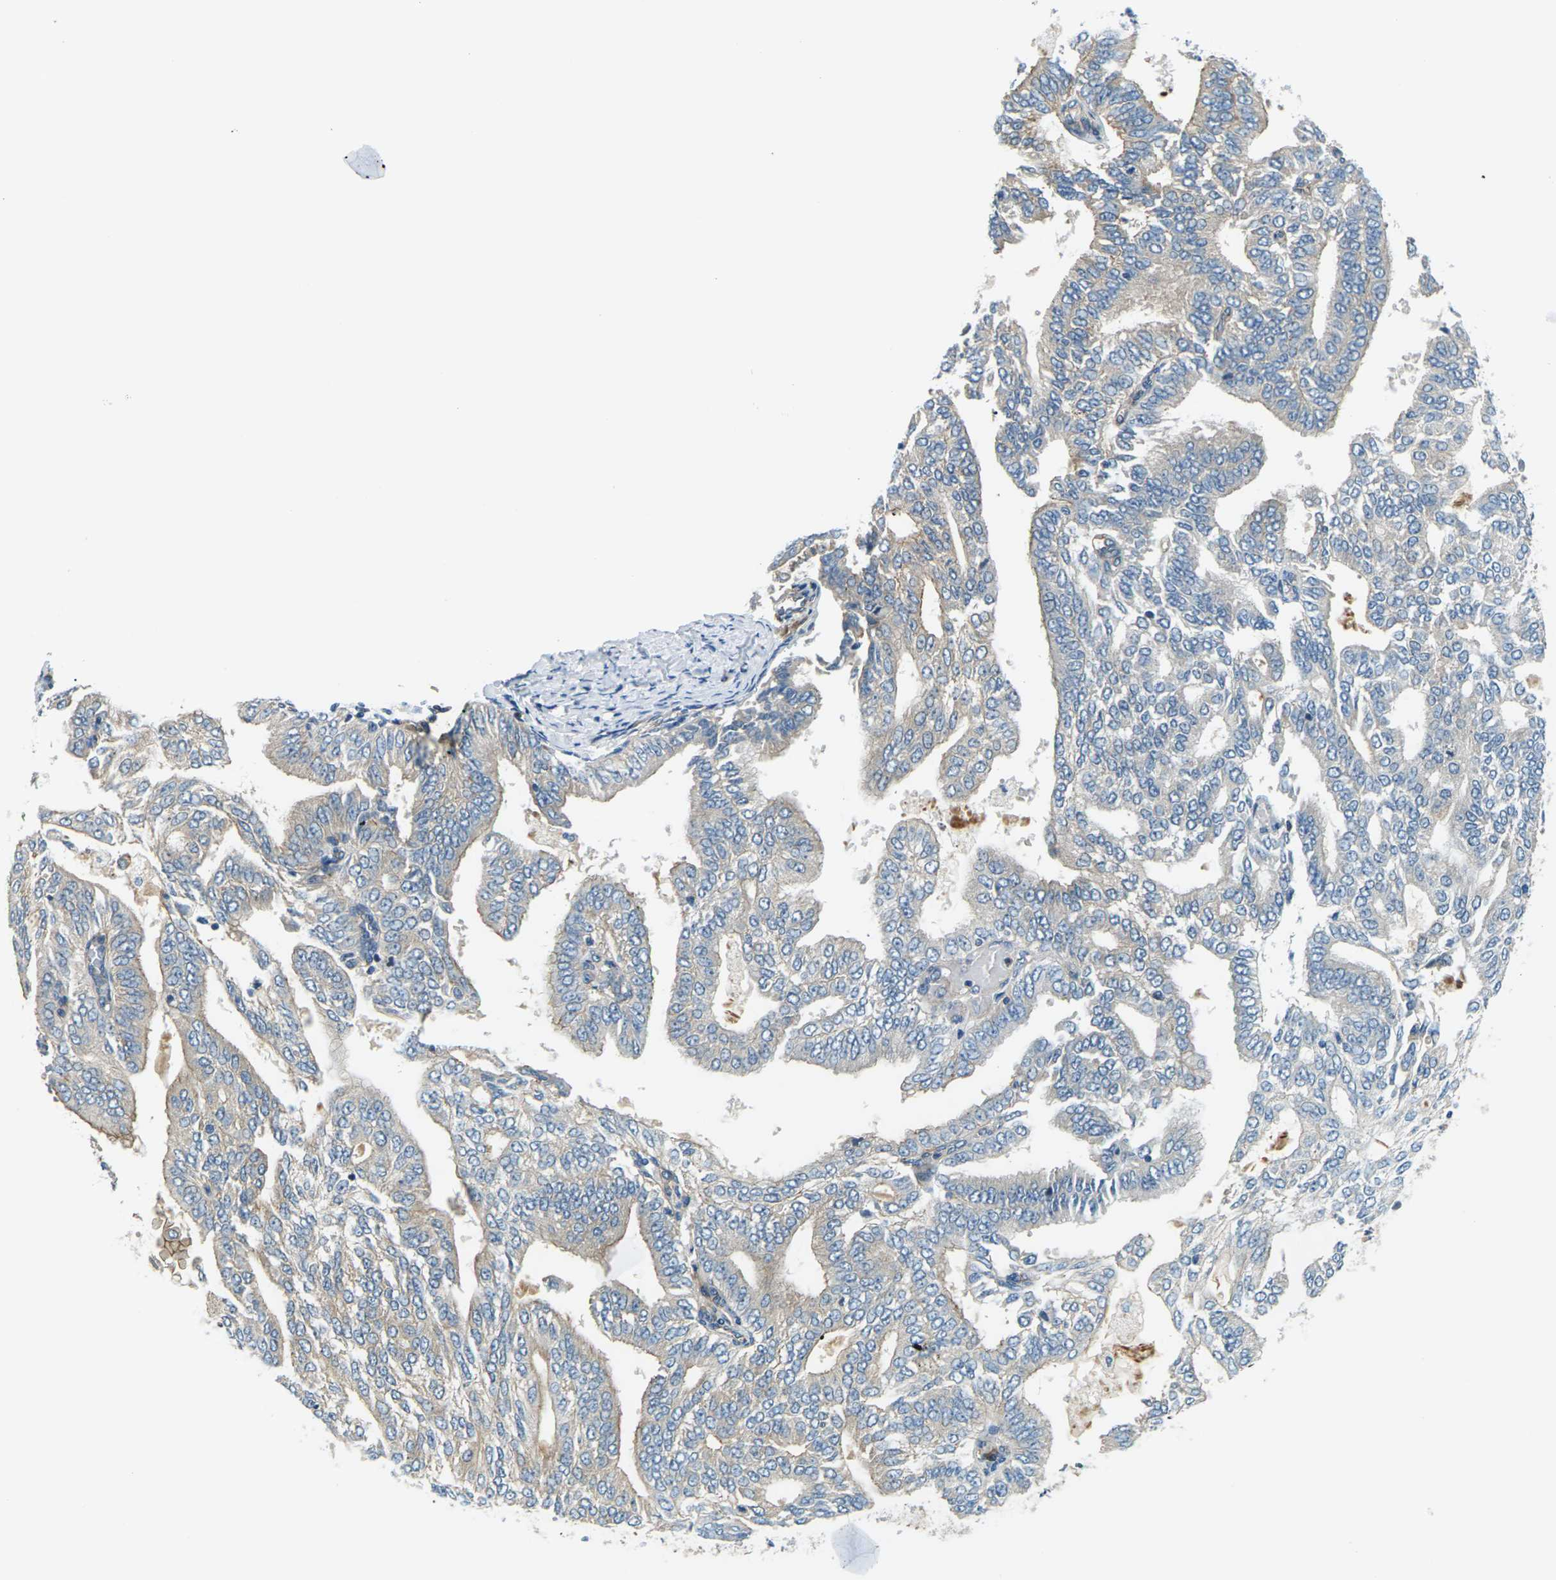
{"staining": {"intensity": "weak", "quantity": "<25%", "location": "cytoplasmic/membranous"}, "tissue": "endometrial cancer", "cell_type": "Tumor cells", "image_type": "cancer", "snomed": [{"axis": "morphology", "description": "Adenocarcinoma, NOS"}, {"axis": "topography", "description": "Endometrium"}], "caption": "Tumor cells are negative for protein expression in human adenocarcinoma (endometrial). (Brightfield microscopy of DAB immunohistochemistry at high magnification).", "gene": "SLC13A3", "patient": {"sex": "female", "age": 58}}